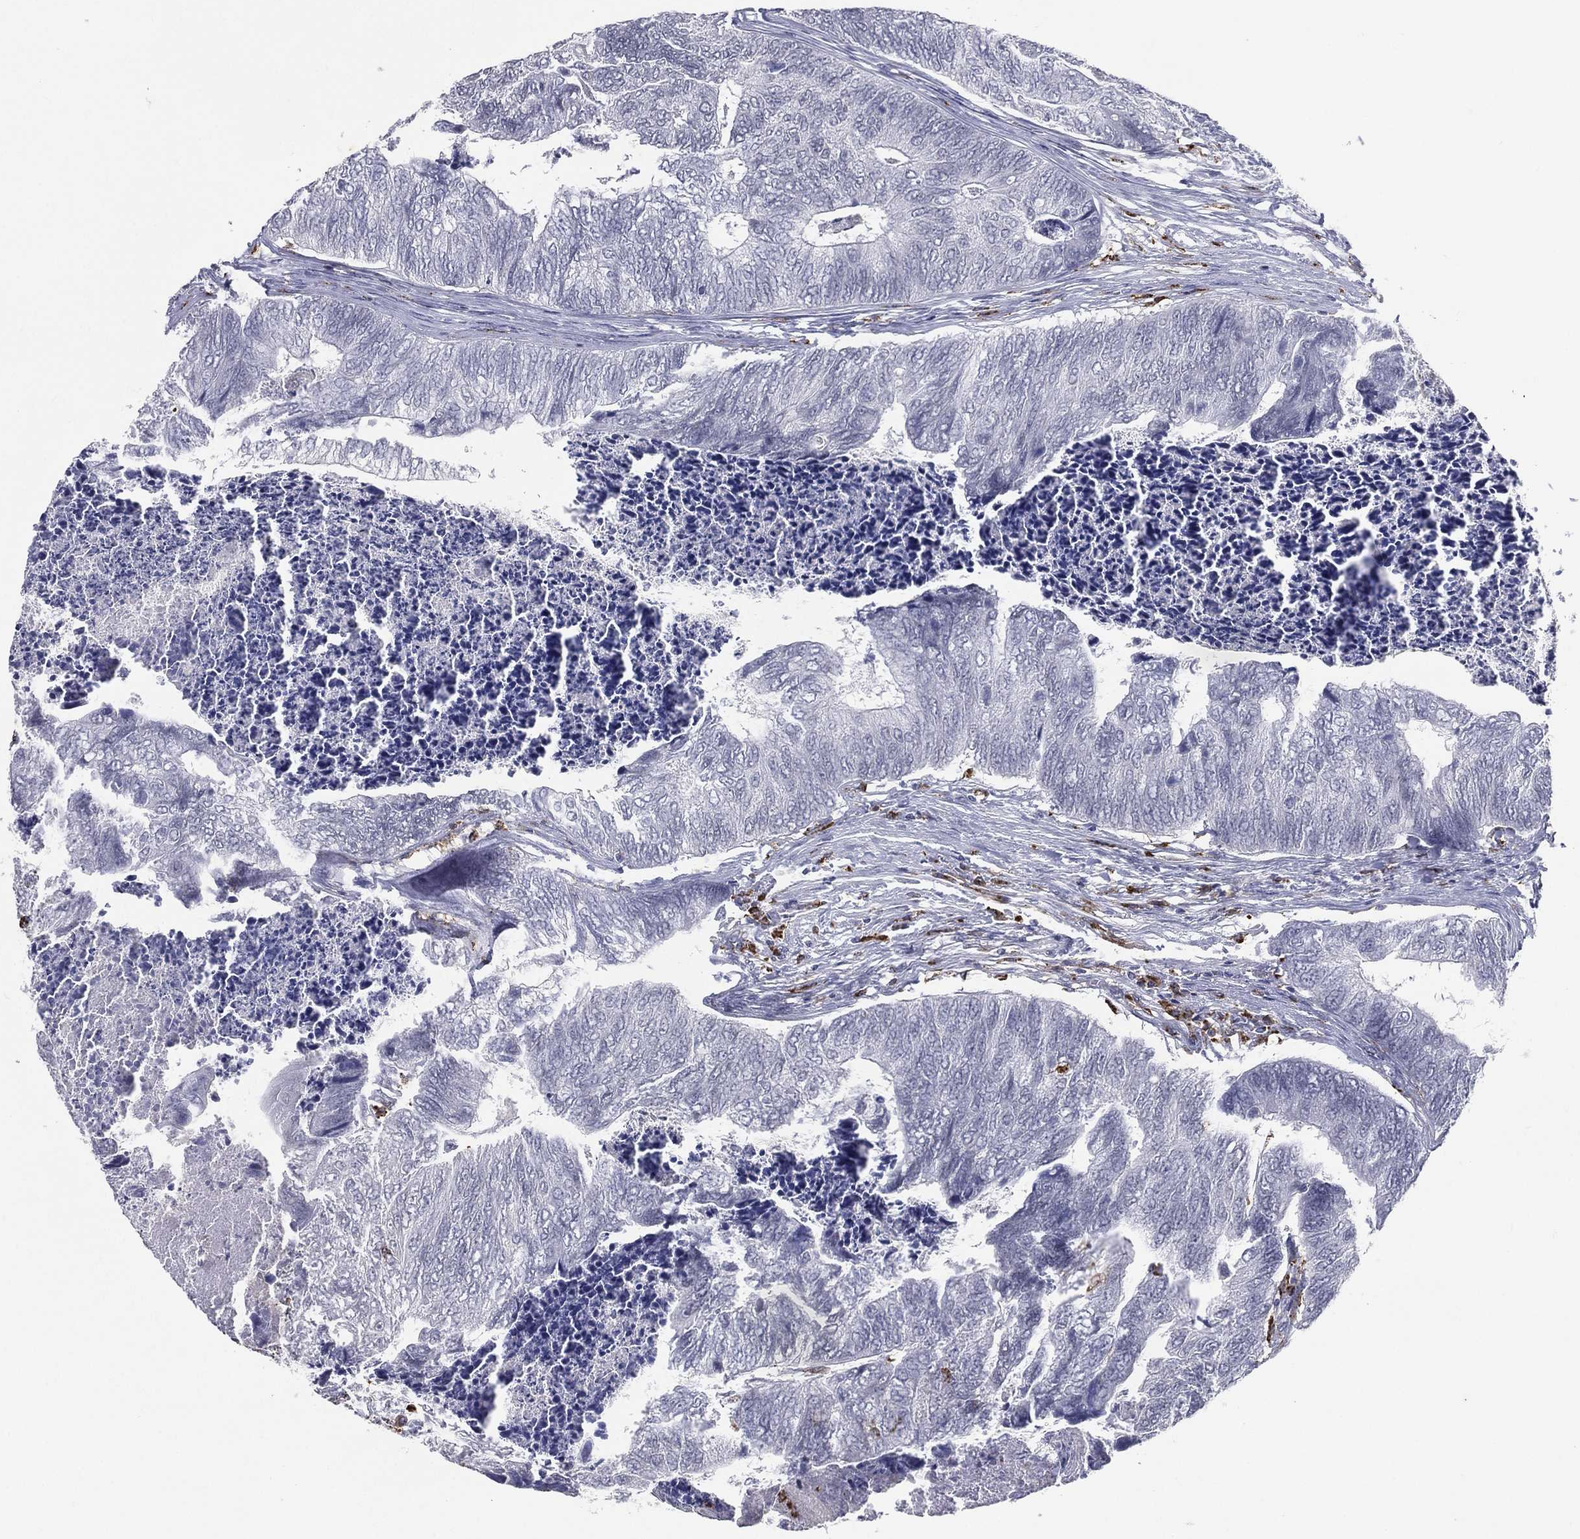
{"staining": {"intensity": "negative", "quantity": "none", "location": "none"}, "tissue": "colorectal cancer", "cell_type": "Tumor cells", "image_type": "cancer", "snomed": [{"axis": "morphology", "description": "Adenocarcinoma, NOS"}, {"axis": "topography", "description": "Colon"}], "caption": "Immunohistochemistry (IHC) of colorectal cancer (adenocarcinoma) exhibits no staining in tumor cells.", "gene": "EVI2B", "patient": {"sex": "female", "age": 67}}